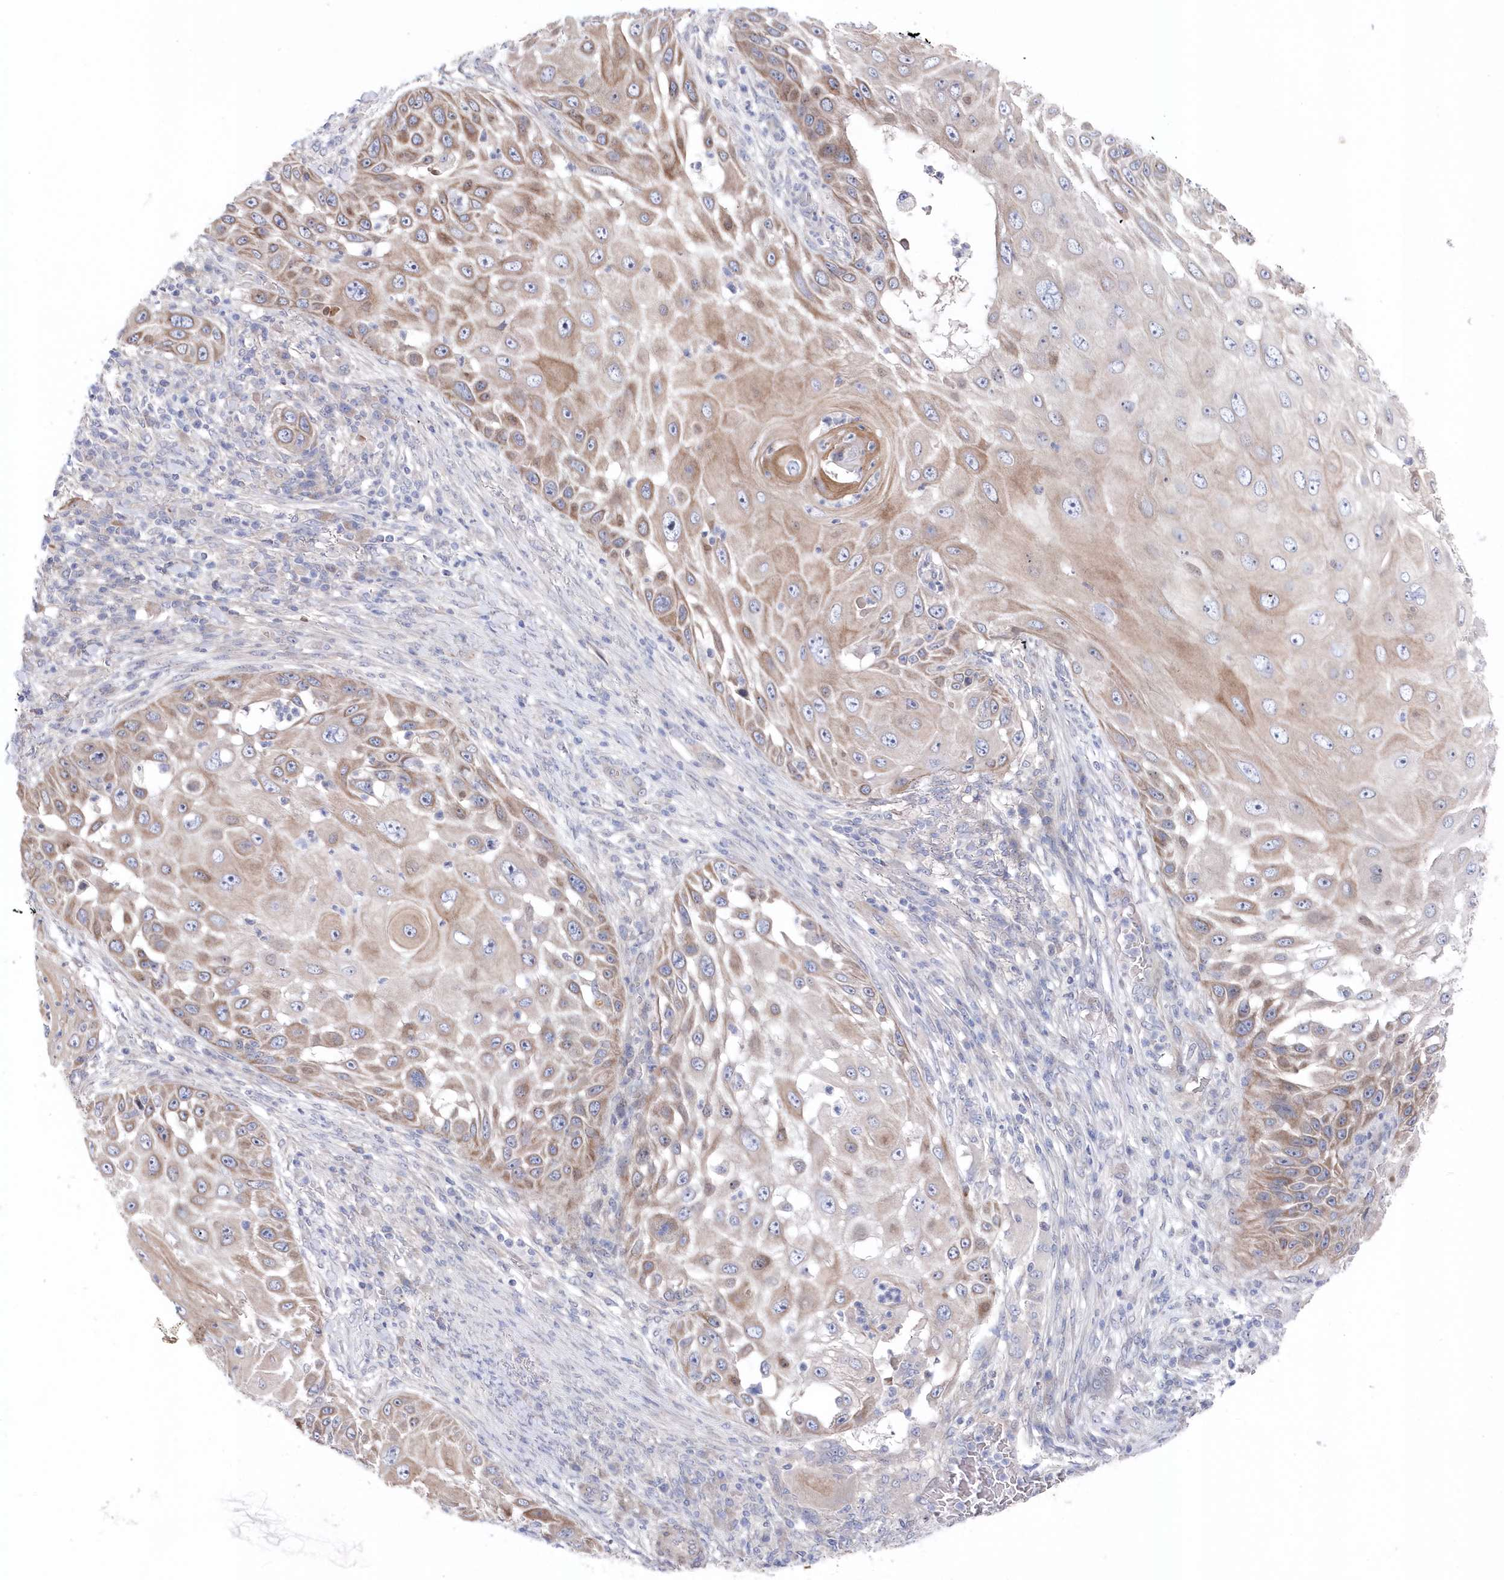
{"staining": {"intensity": "moderate", "quantity": "25%-75%", "location": "cytoplasmic/membranous"}, "tissue": "skin cancer", "cell_type": "Tumor cells", "image_type": "cancer", "snomed": [{"axis": "morphology", "description": "Squamous cell carcinoma, NOS"}, {"axis": "topography", "description": "Skin"}], "caption": "Immunohistochemistry micrograph of neoplastic tissue: skin cancer stained using IHC reveals medium levels of moderate protein expression localized specifically in the cytoplasmic/membranous of tumor cells, appearing as a cytoplasmic/membranous brown color.", "gene": "KIAA1586", "patient": {"sex": "female", "age": 44}}